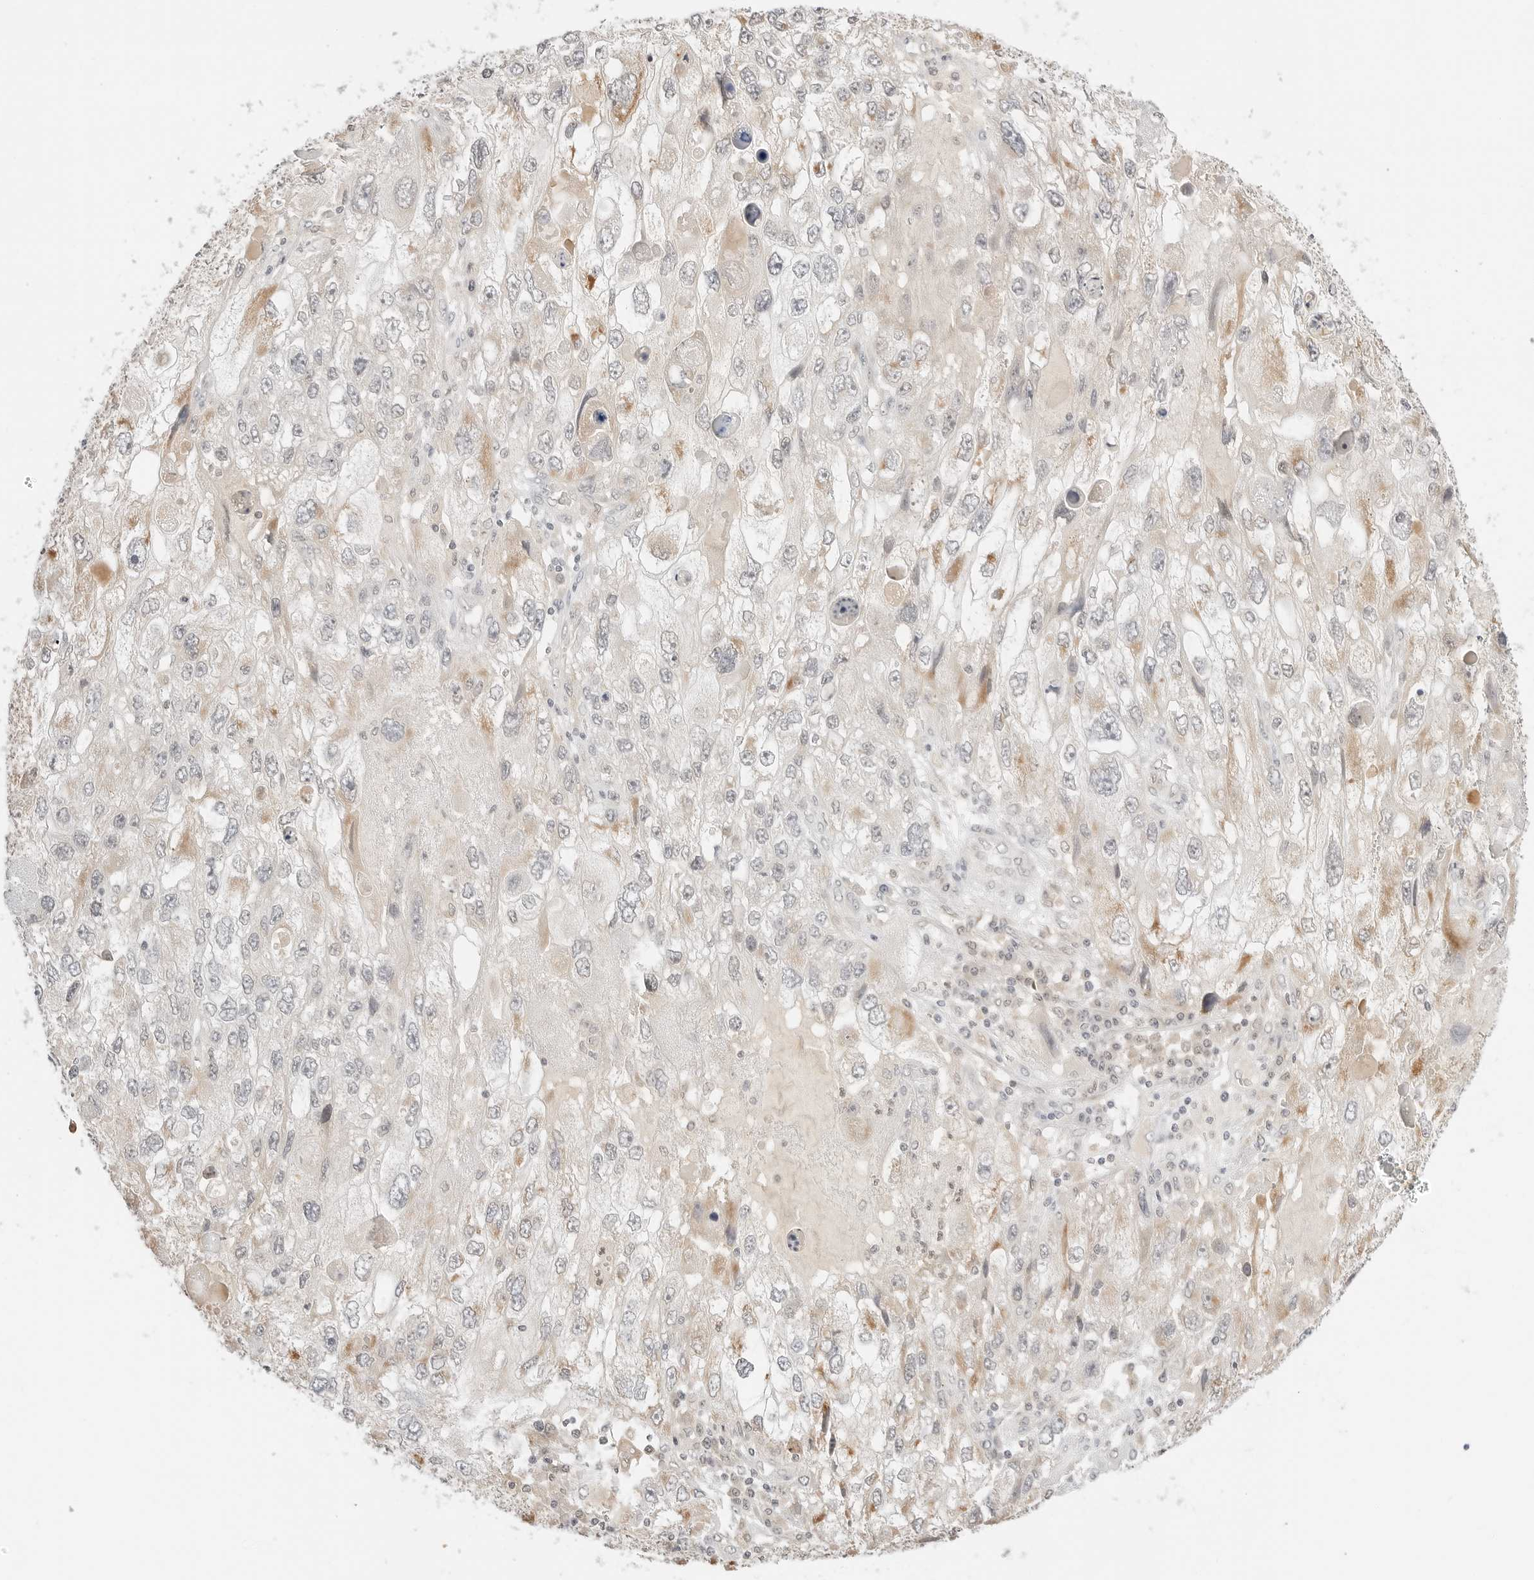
{"staining": {"intensity": "moderate", "quantity": "<25%", "location": "cytoplasmic/membranous"}, "tissue": "endometrial cancer", "cell_type": "Tumor cells", "image_type": "cancer", "snomed": [{"axis": "morphology", "description": "Adenocarcinoma, NOS"}, {"axis": "topography", "description": "Endometrium"}], "caption": "Endometrial cancer tissue demonstrates moderate cytoplasmic/membranous expression in about <25% of tumor cells, visualized by immunohistochemistry. (DAB IHC, brown staining for protein, blue staining for nuclei).", "gene": "RPS6KL1", "patient": {"sex": "female", "age": 49}}